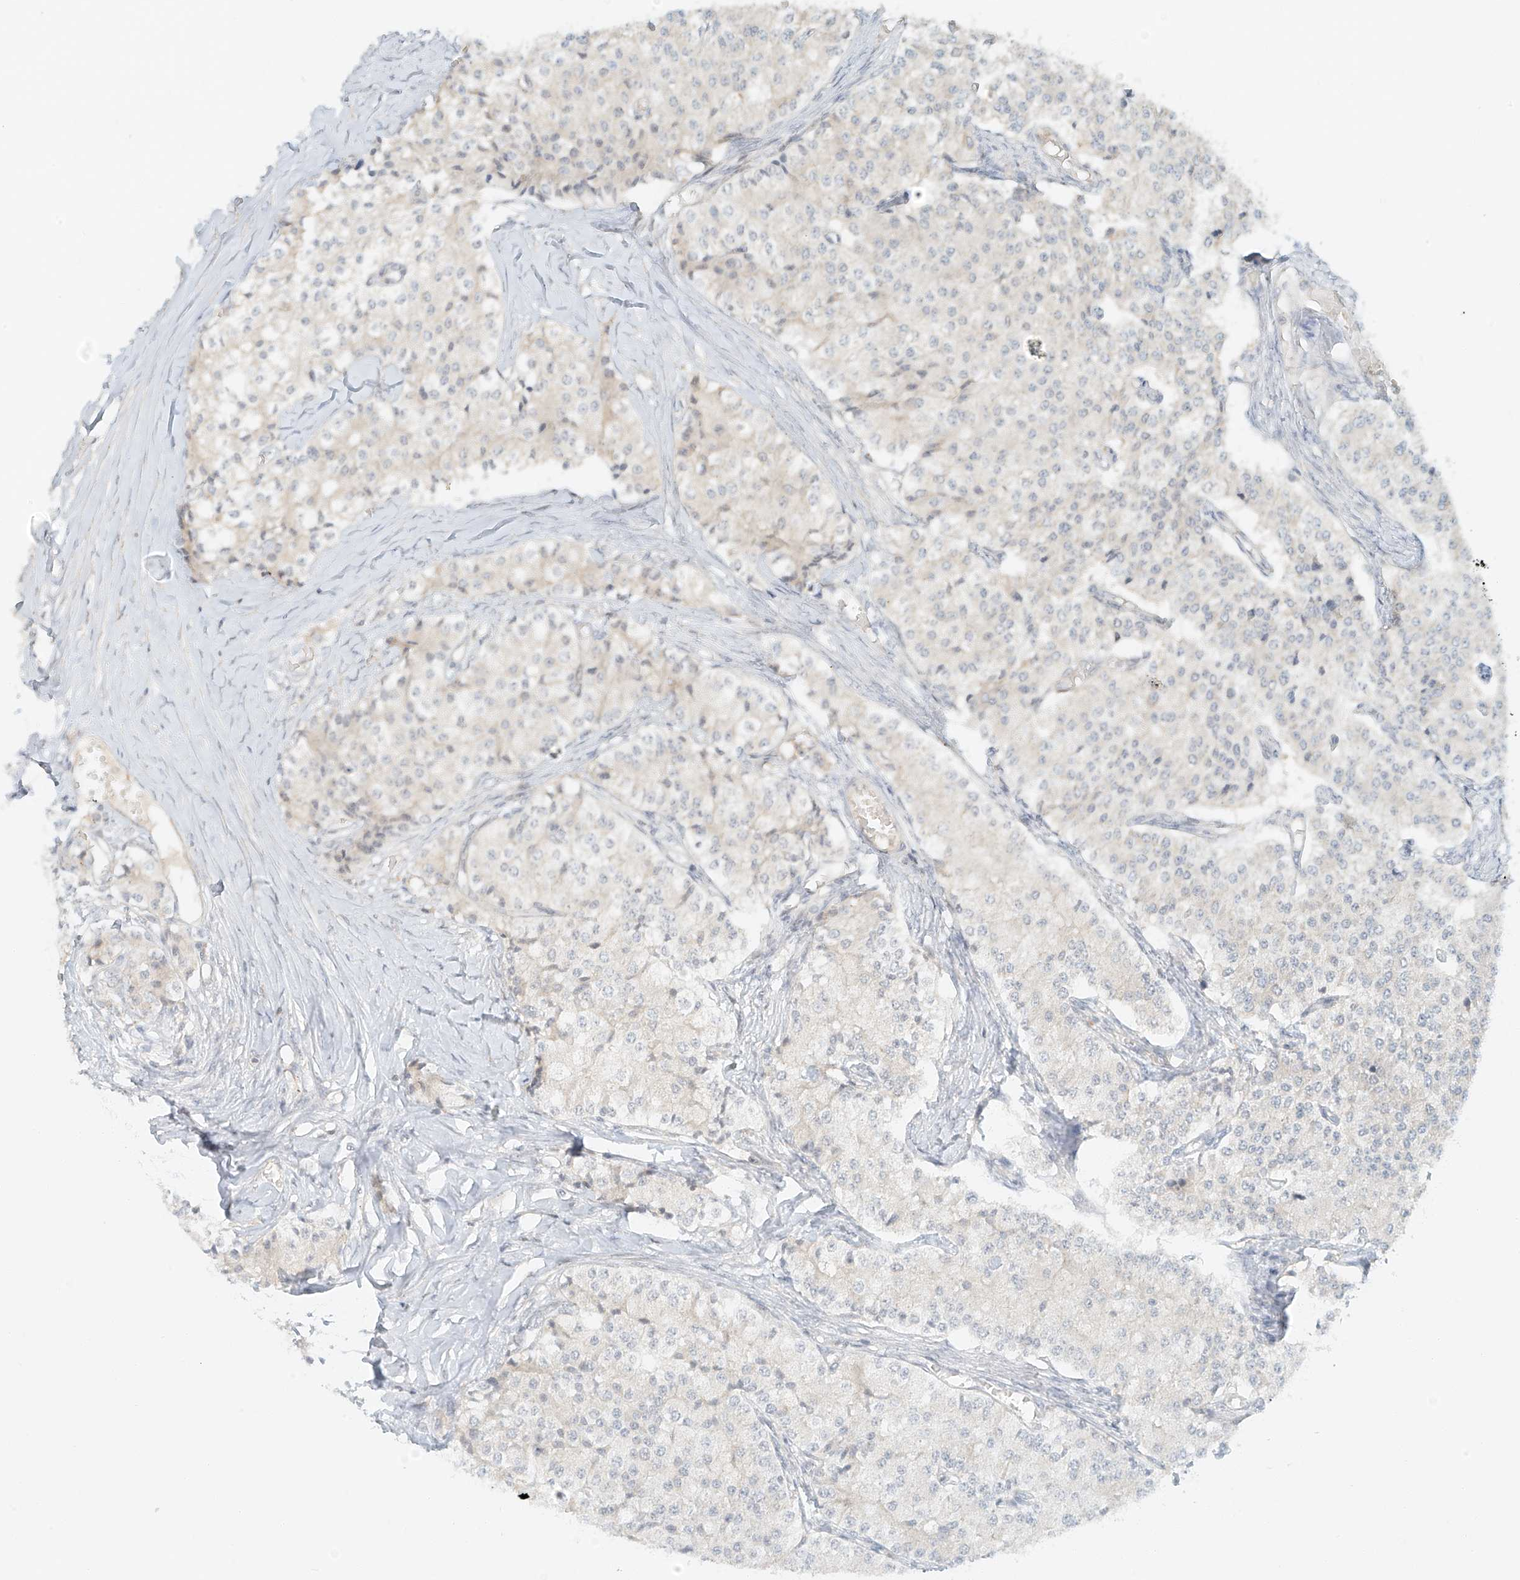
{"staining": {"intensity": "negative", "quantity": "none", "location": "none"}, "tissue": "carcinoid", "cell_type": "Tumor cells", "image_type": "cancer", "snomed": [{"axis": "morphology", "description": "Carcinoid, malignant, NOS"}, {"axis": "topography", "description": "Colon"}], "caption": "A high-resolution photomicrograph shows immunohistochemistry (IHC) staining of carcinoid, which exhibits no significant staining in tumor cells.", "gene": "MIPEP", "patient": {"sex": "female", "age": 52}}